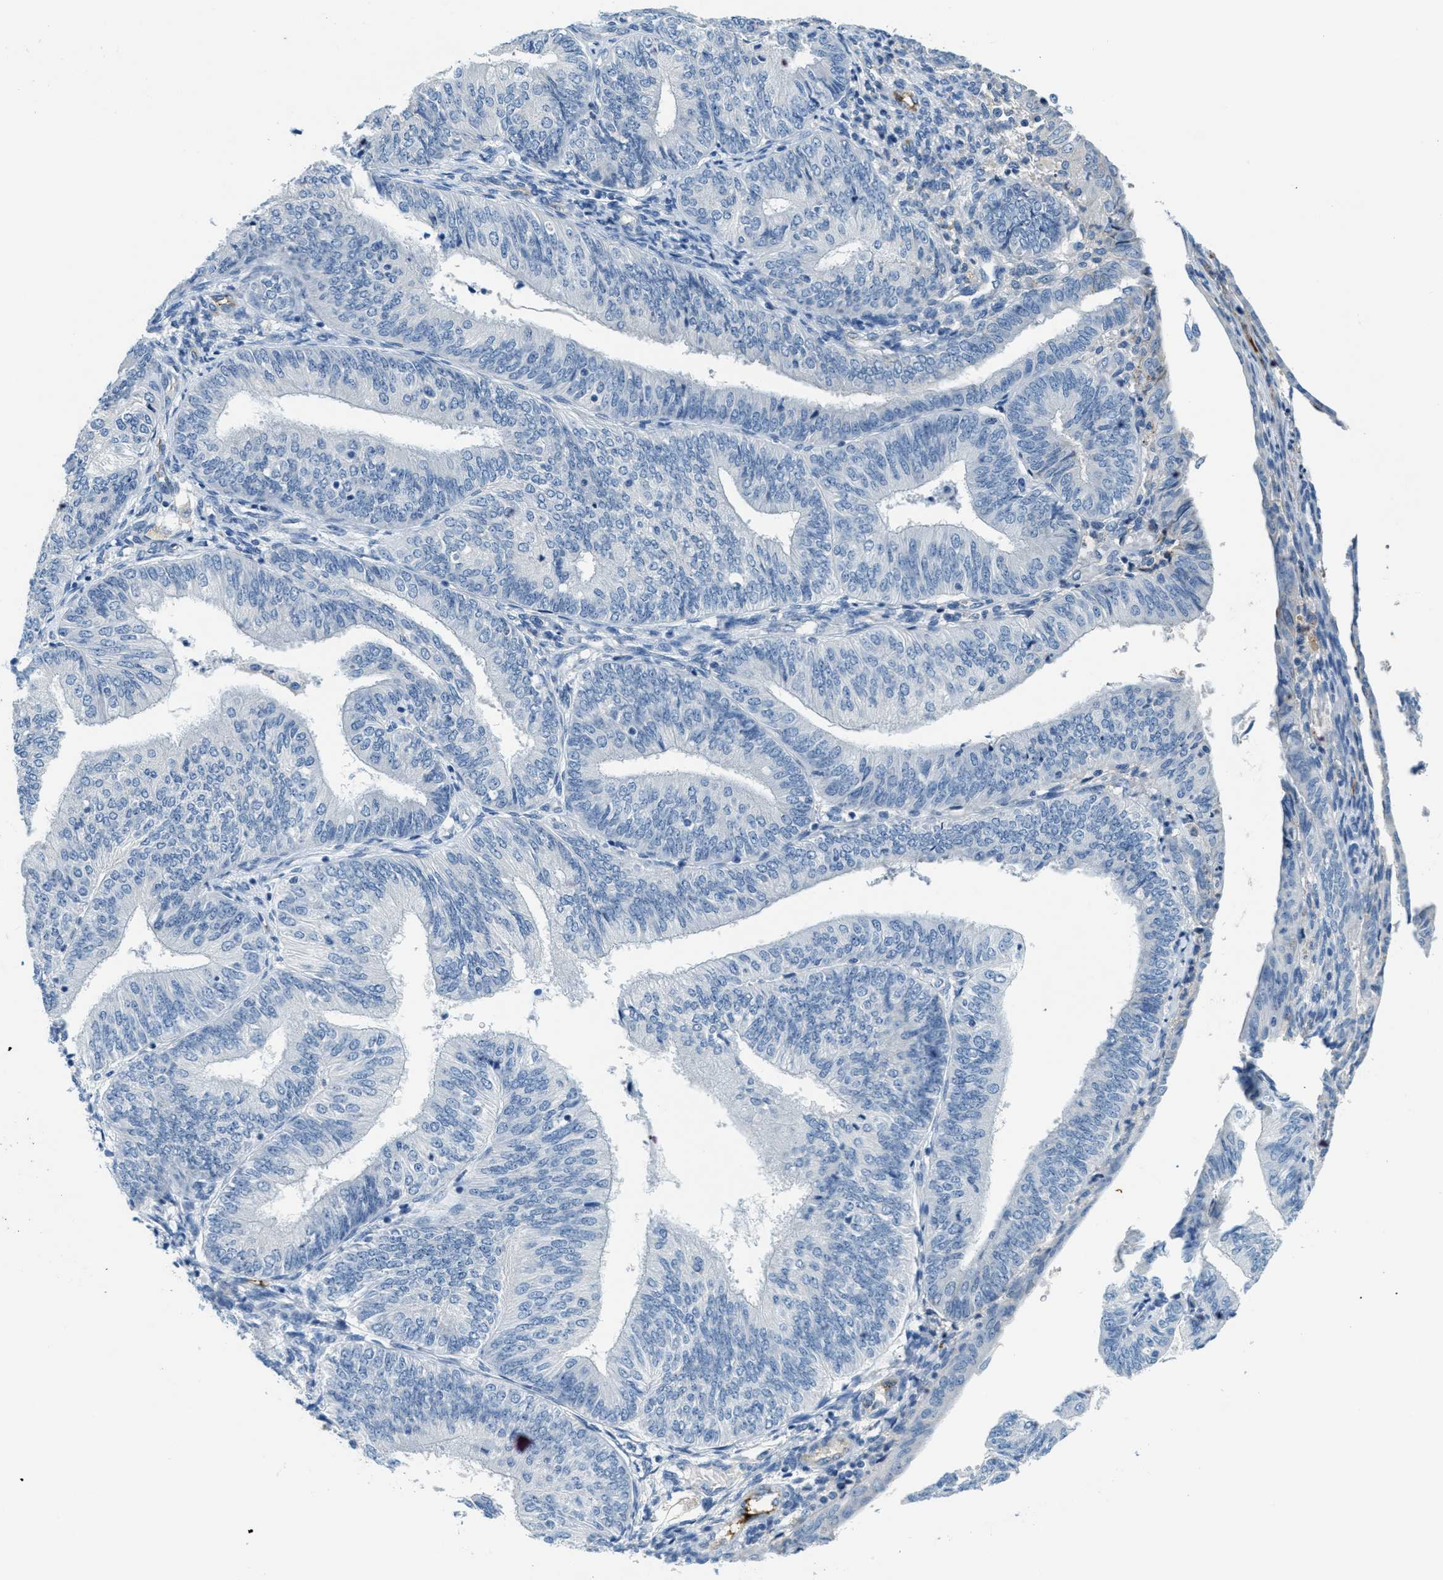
{"staining": {"intensity": "negative", "quantity": "none", "location": "none"}, "tissue": "endometrial cancer", "cell_type": "Tumor cells", "image_type": "cancer", "snomed": [{"axis": "morphology", "description": "Adenocarcinoma, NOS"}, {"axis": "topography", "description": "Endometrium"}], "caption": "Immunohistochemistry photomicrograph of neoplastic tissue: human adenocarcinoma (endometrial) stained with DAB (3,3'-diaminobenzidine) displays no significant protein staining in tumor cells.", "gene": "A2M", "patient": {"sex": "female", "age": 58}}